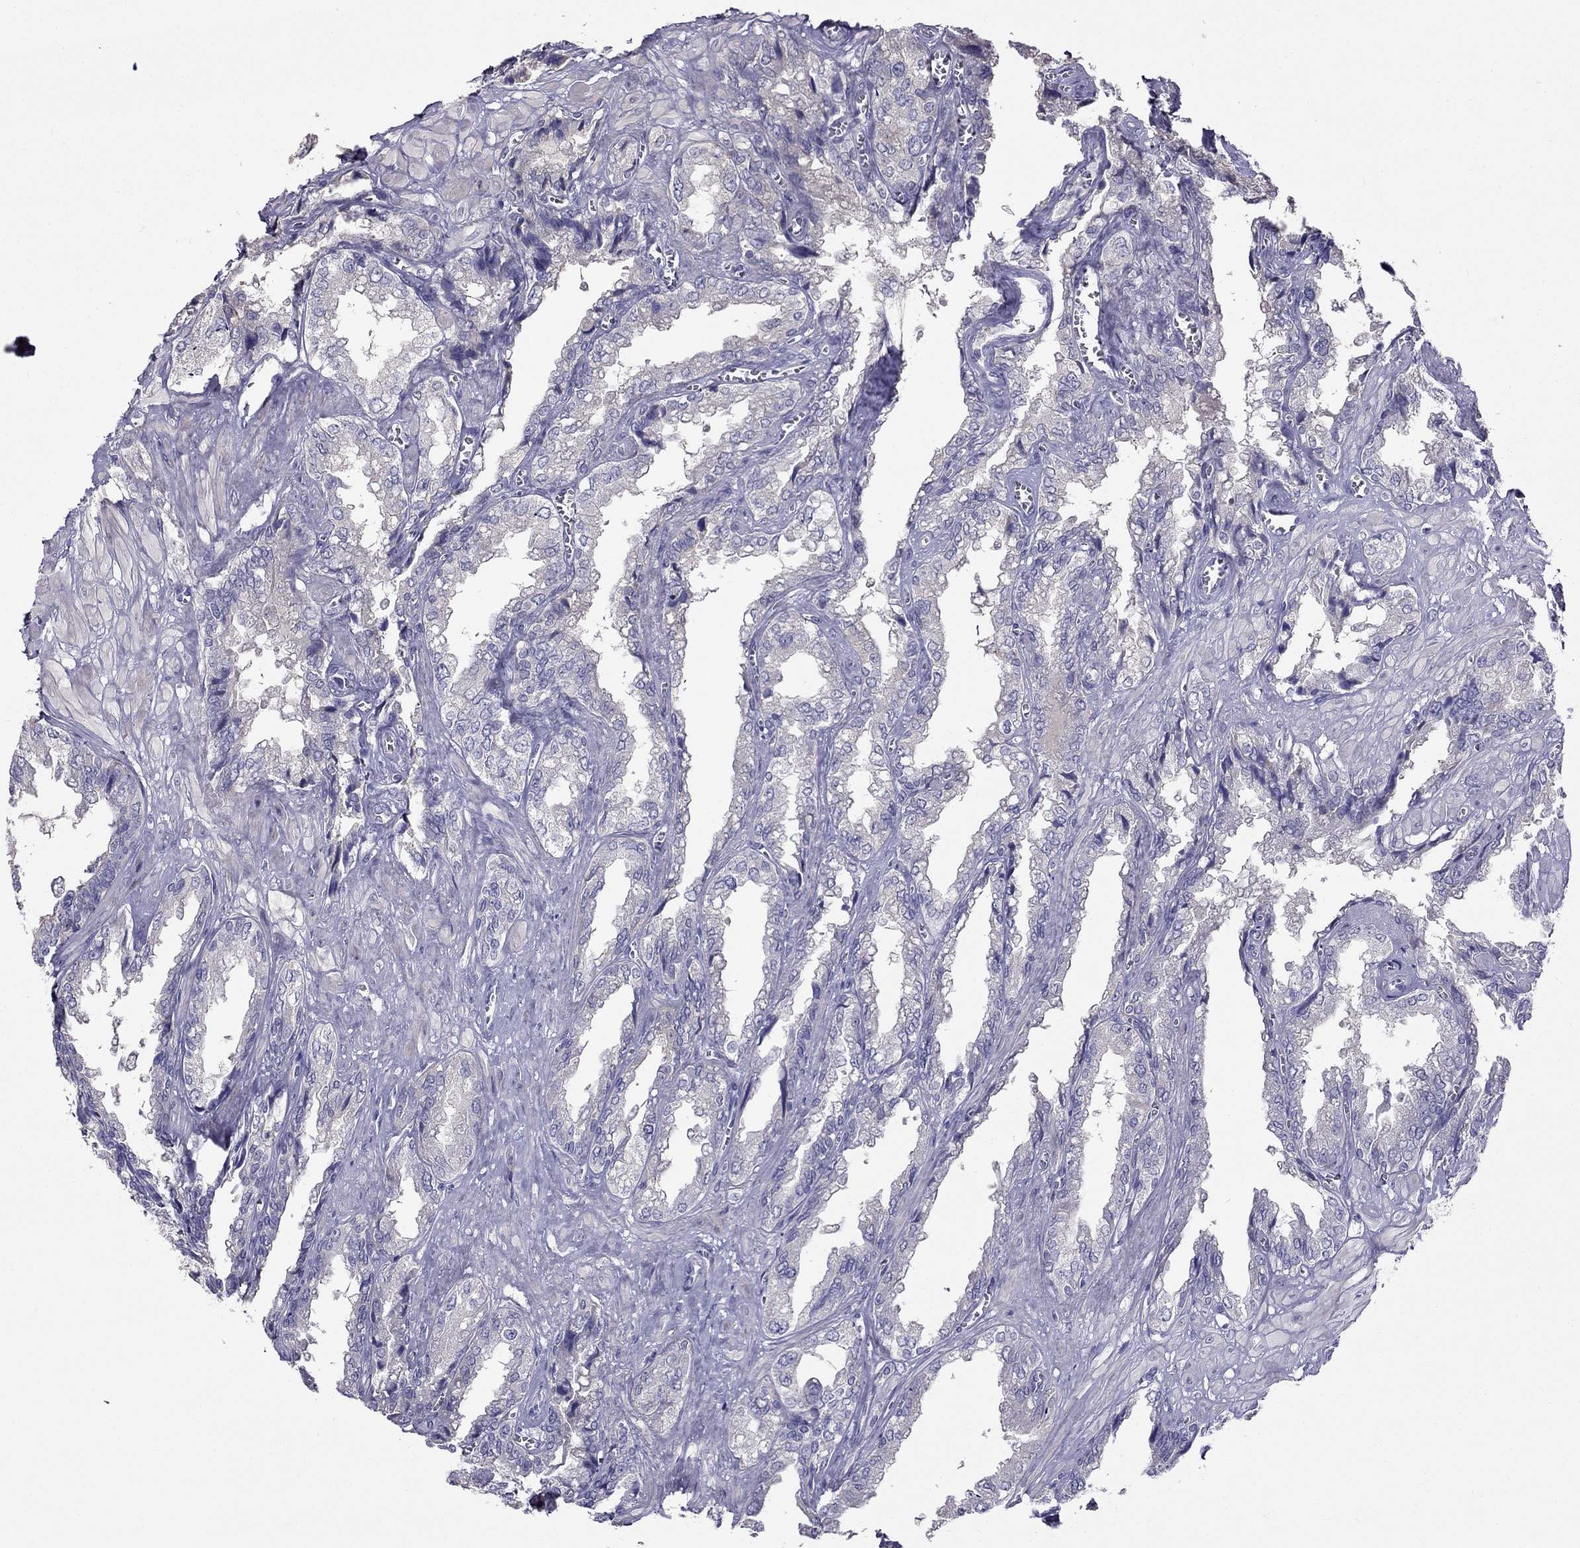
{"staining": {"intensity": "negative", "quantity": "none", "location": "none"}, "tissue": "seminal vesicle", "cell_type": "Glandular cells", "image_type": "normal", "snomed": [{"axis": "morphology", "description": "Normal tissue, NOS"}, {"axis": "topography", "description": "Seminal veicle"}], "caption": "Immunohistochemistry micrograph of unremarkable seminal vesicle: seminal vesicle stained with DAB (3,3'-diaminobenzidine) shows no significant protein staining in glandular cells. (DAB immunohistochemistry, high magnification).", "gene": "AS3MT", "patient": {"sex": "male", "age": 67}}